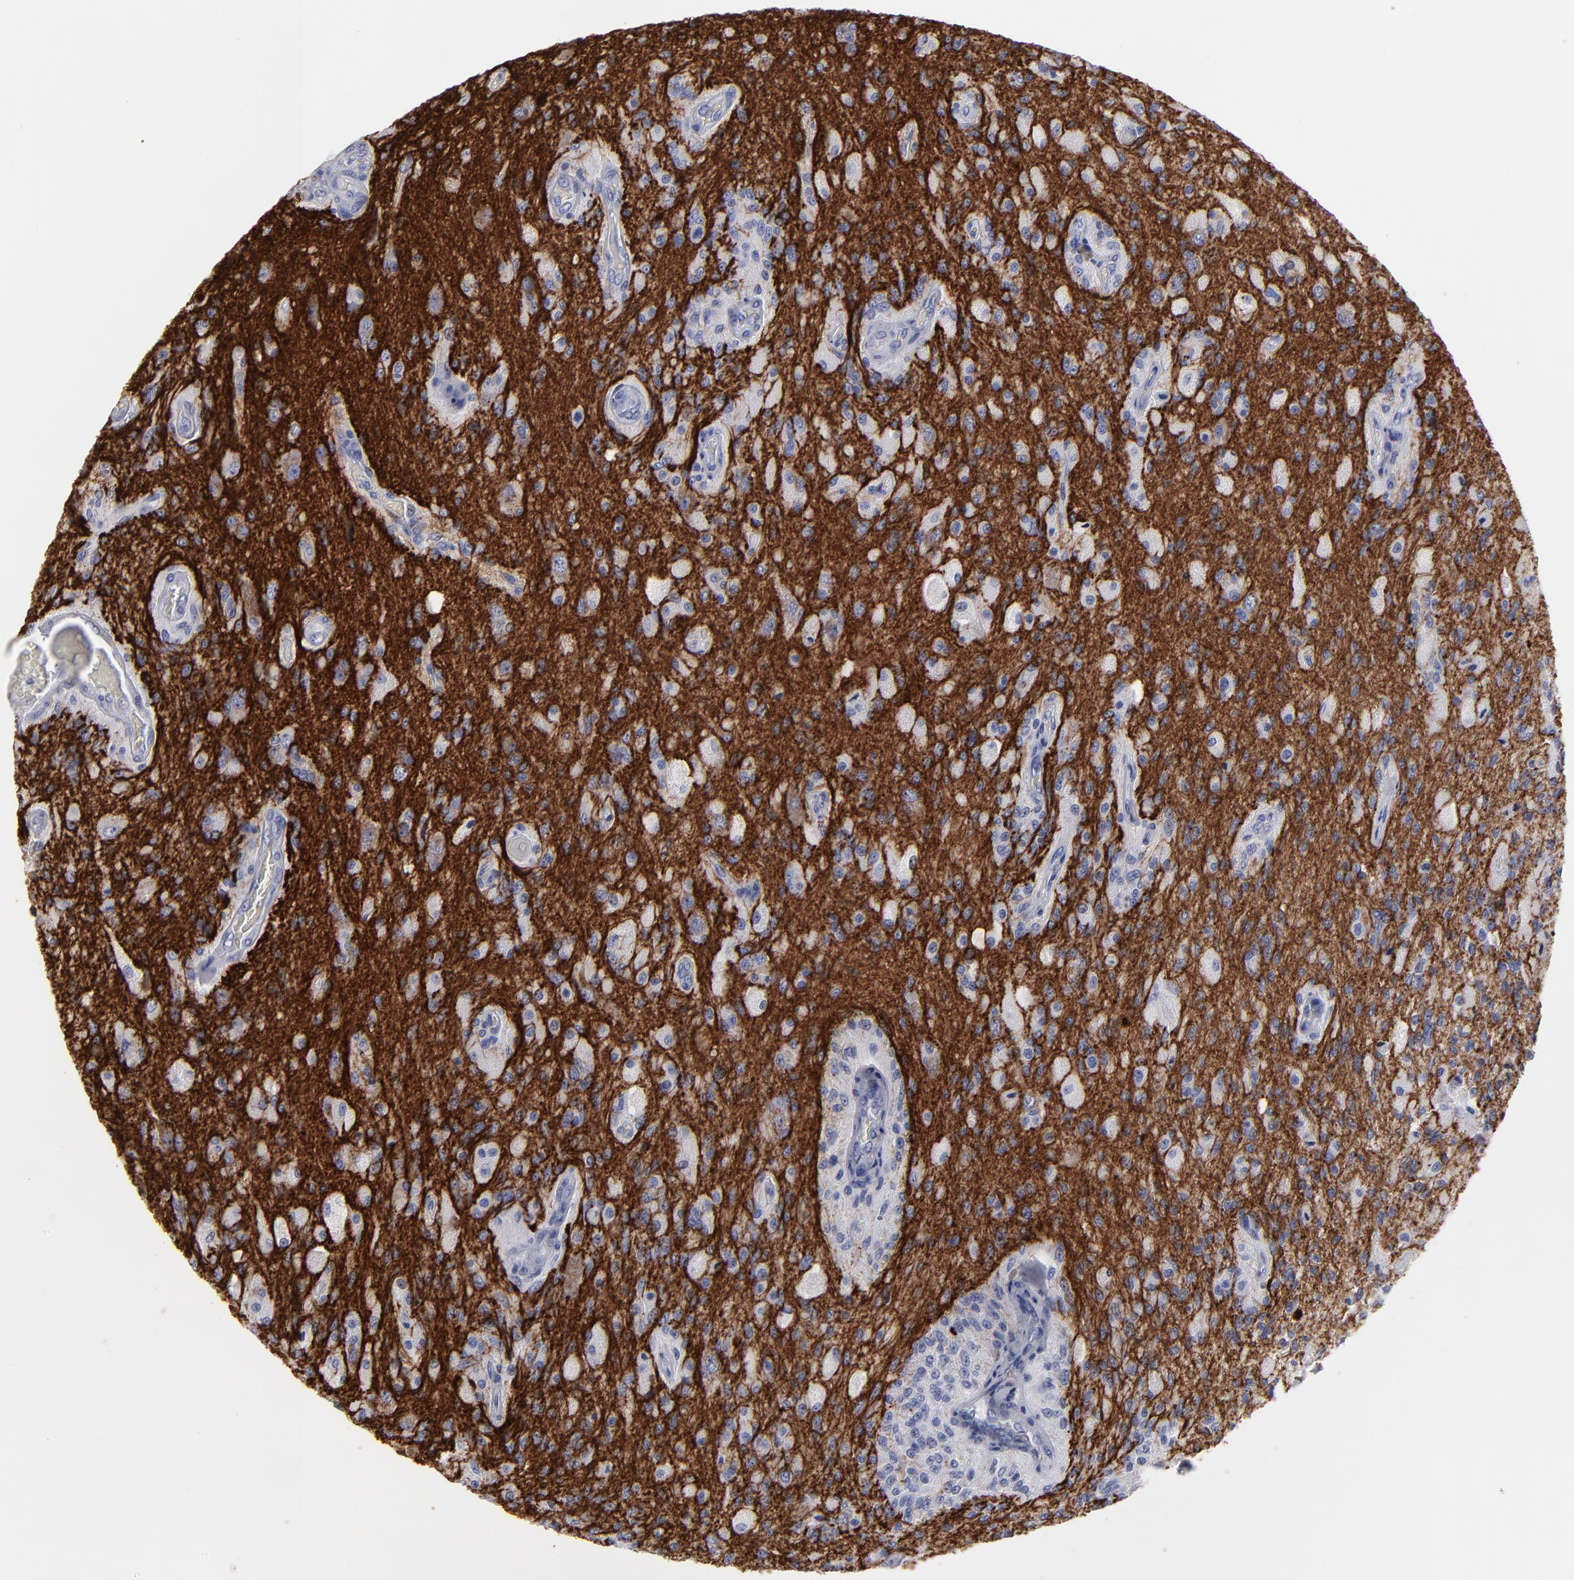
{"staining": {"intensity": "negative", "quantity": "none", "location": "none"}, "tissue": "glioma", "cell_type": "Tumor cells", "image_type": "cancer", "snomed": [{"axis": "morphology", "description": "Normal tissue, NOS"}, {"axis": "morphology", "description": "Glioma, malignant, High grade"}, {"axis": "topography", "description": "Cerebral cortex"}], "caption": "Immunohistochemistry (IHC) image of high-grade glioma (malignant) stained for a protein (brown), which shows no positivity in tumor cells. The staining is performed using DAB (3,3'-diaminobenzidine) brown chromogen with nuclei counter-stained in using hematoxylin.", "gene": "CADM3", "patient": {"sex": "male", "age": 77}}